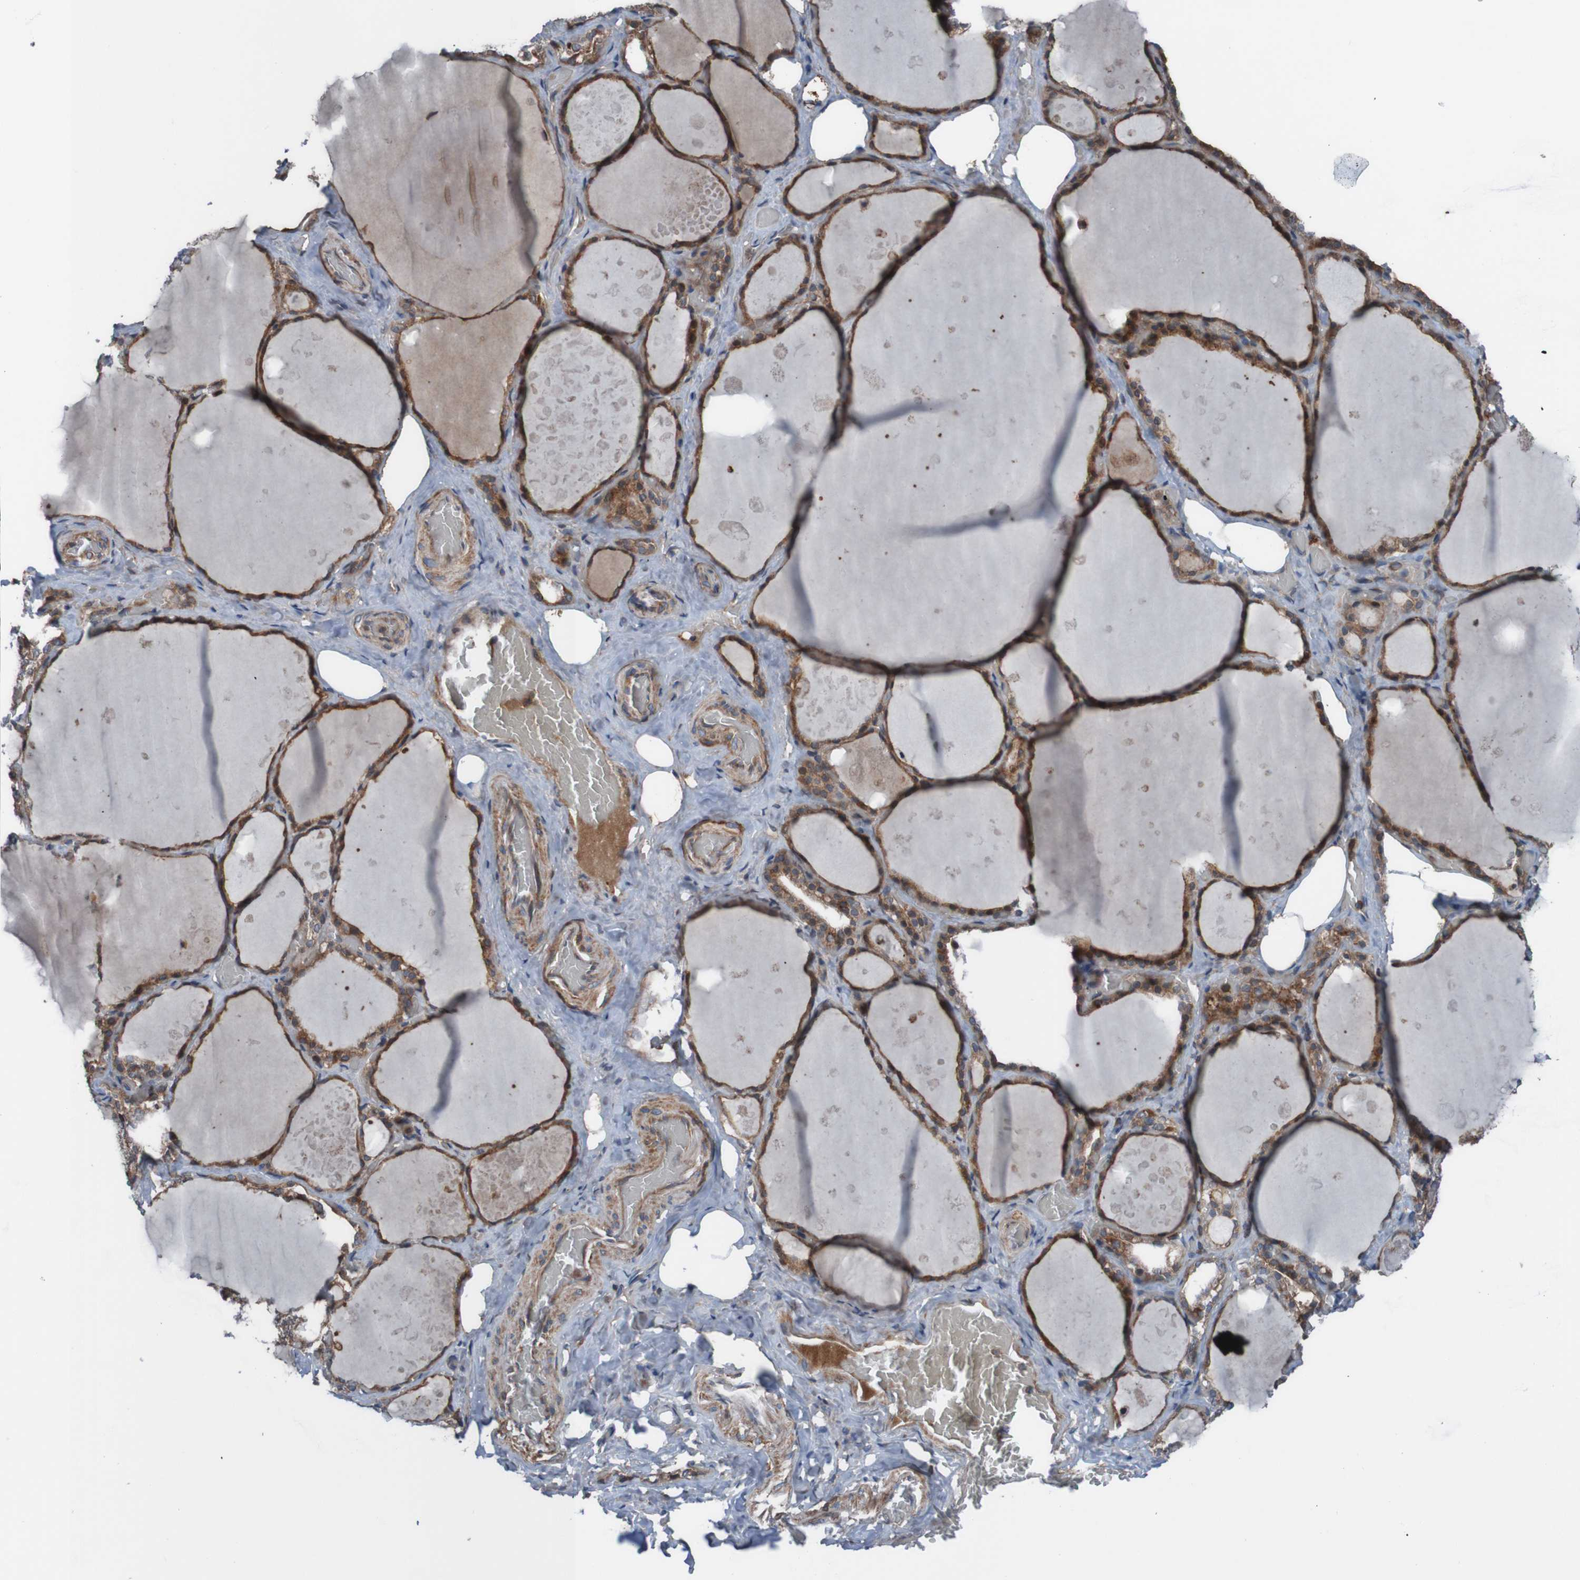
{"staining": {"intensity": "strong", "quantity": ">75%", "location": "cytoplasmic/membranous"}, "tissue": "thyroid gland", "cell_type": "Glandular cells", "image_type": "normal", "snomed": [{"axis": "morphology", "description": "Normal tissue, NOS"}, {"axis": "topography", "description": "Thyroid gland"}], "caption": "IHC of normal human thyroid gland displays high levels of strong cytoplasmic/membranous staining in about >75% of glandular cells. (Brightfield microscopy of DAB IHC at high magnification).", "gene": "PDGFB", "patient": {"sex": "male", "age": 61}}